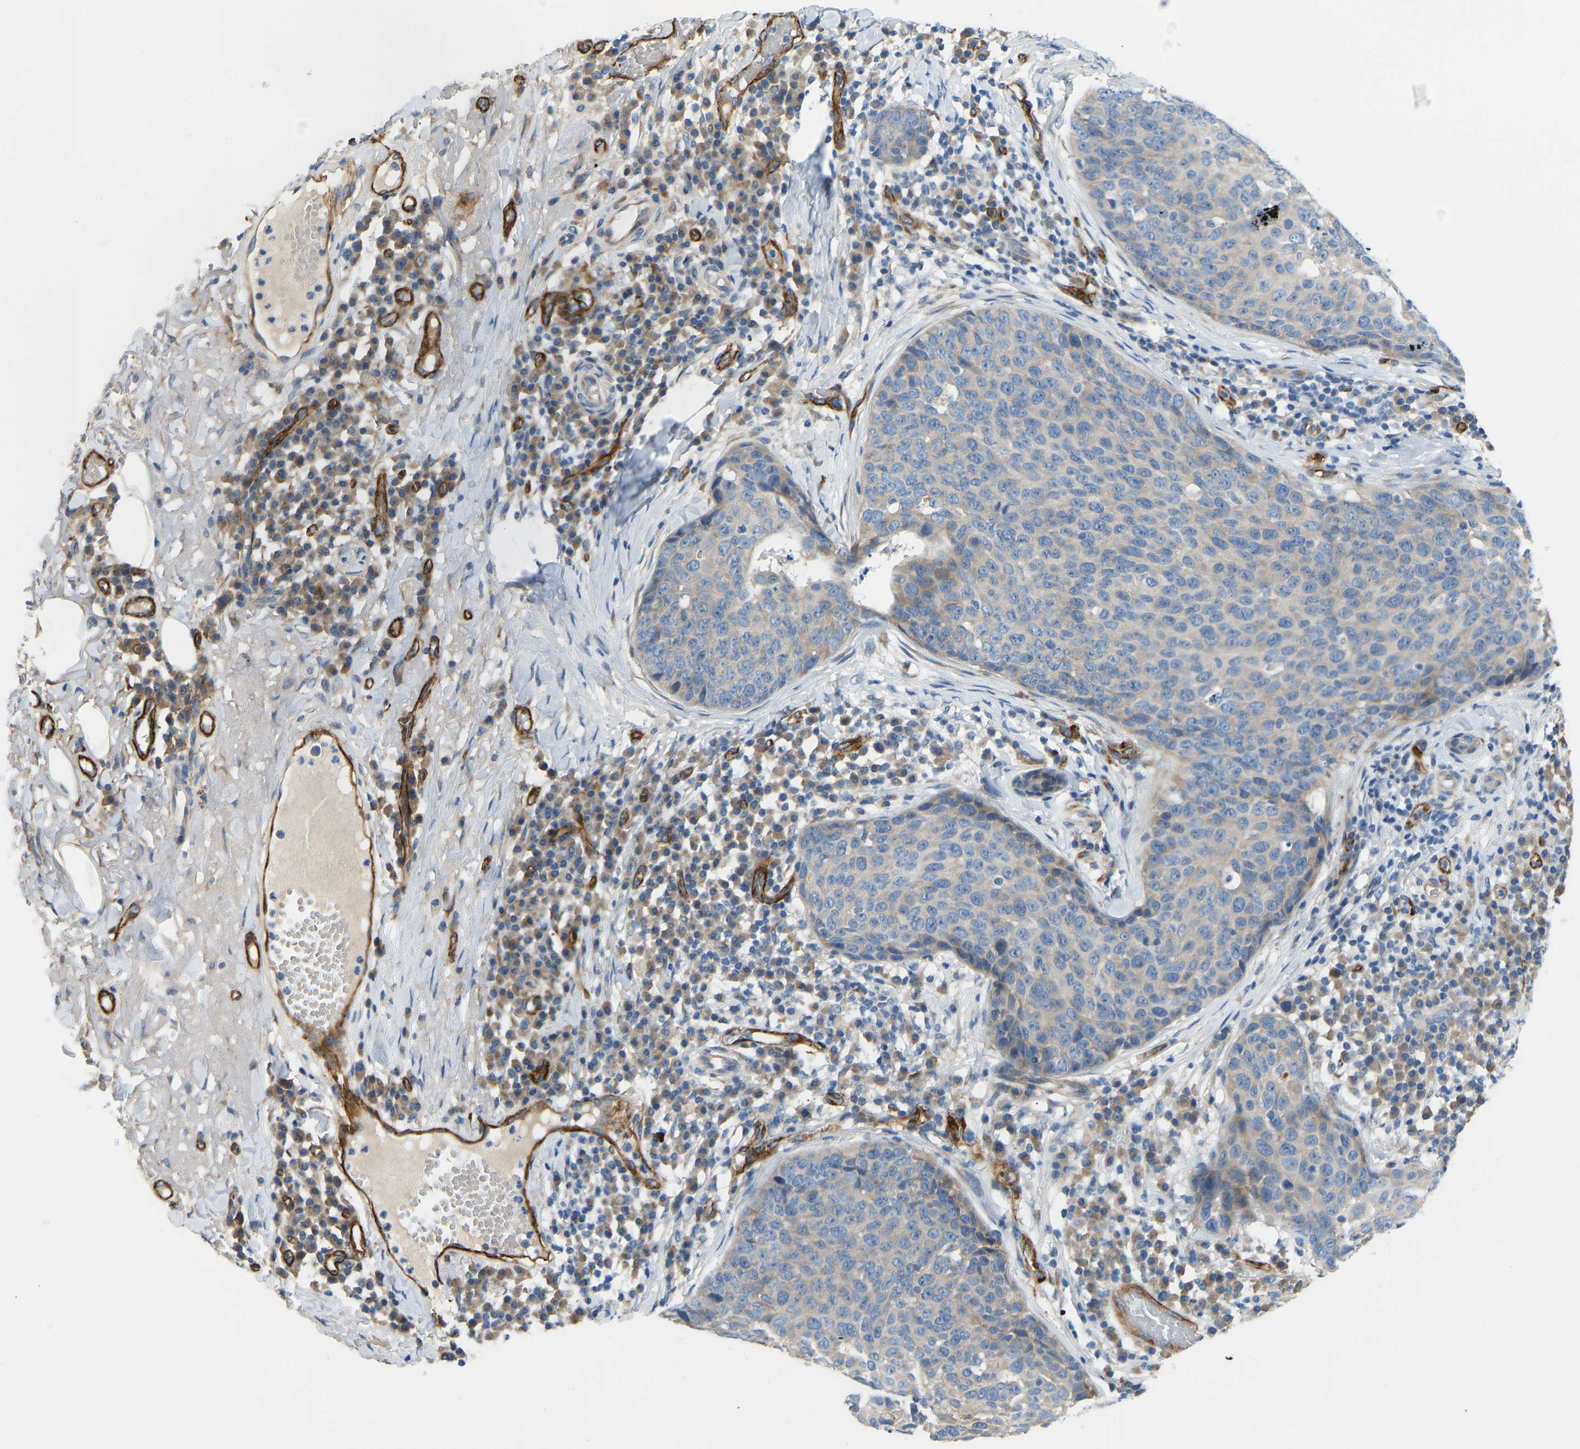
{"staining": {"intensity": "weak", "quantity": "<25%", "location": "cytoplasmic/membranous"}, "tissue": "skin cancer", "cell_type": "Tumor cells", "image_type": "cancer", "snomed": [{"axis": "morphology", "description": "Squamous cell carcinoma in situ, NOS"}, {"axis": "morphology", "description": "Squamous cell carcinoma, NOS"}, {"axis": "topography", "description": "Skin"}], "caption": "There is no significant positivity in tumor cells of skin cancer (squamous cell carcinoma in situ). The staining was performed using DAB (3,3'-diaminobenzidine) to visualize the protein expression in brown, while the nuclei were stained in blue with hematoxylin (Magnification: 20x).", "gene": "COL15A1", "patient": {"sex": "male", "age": 93}}